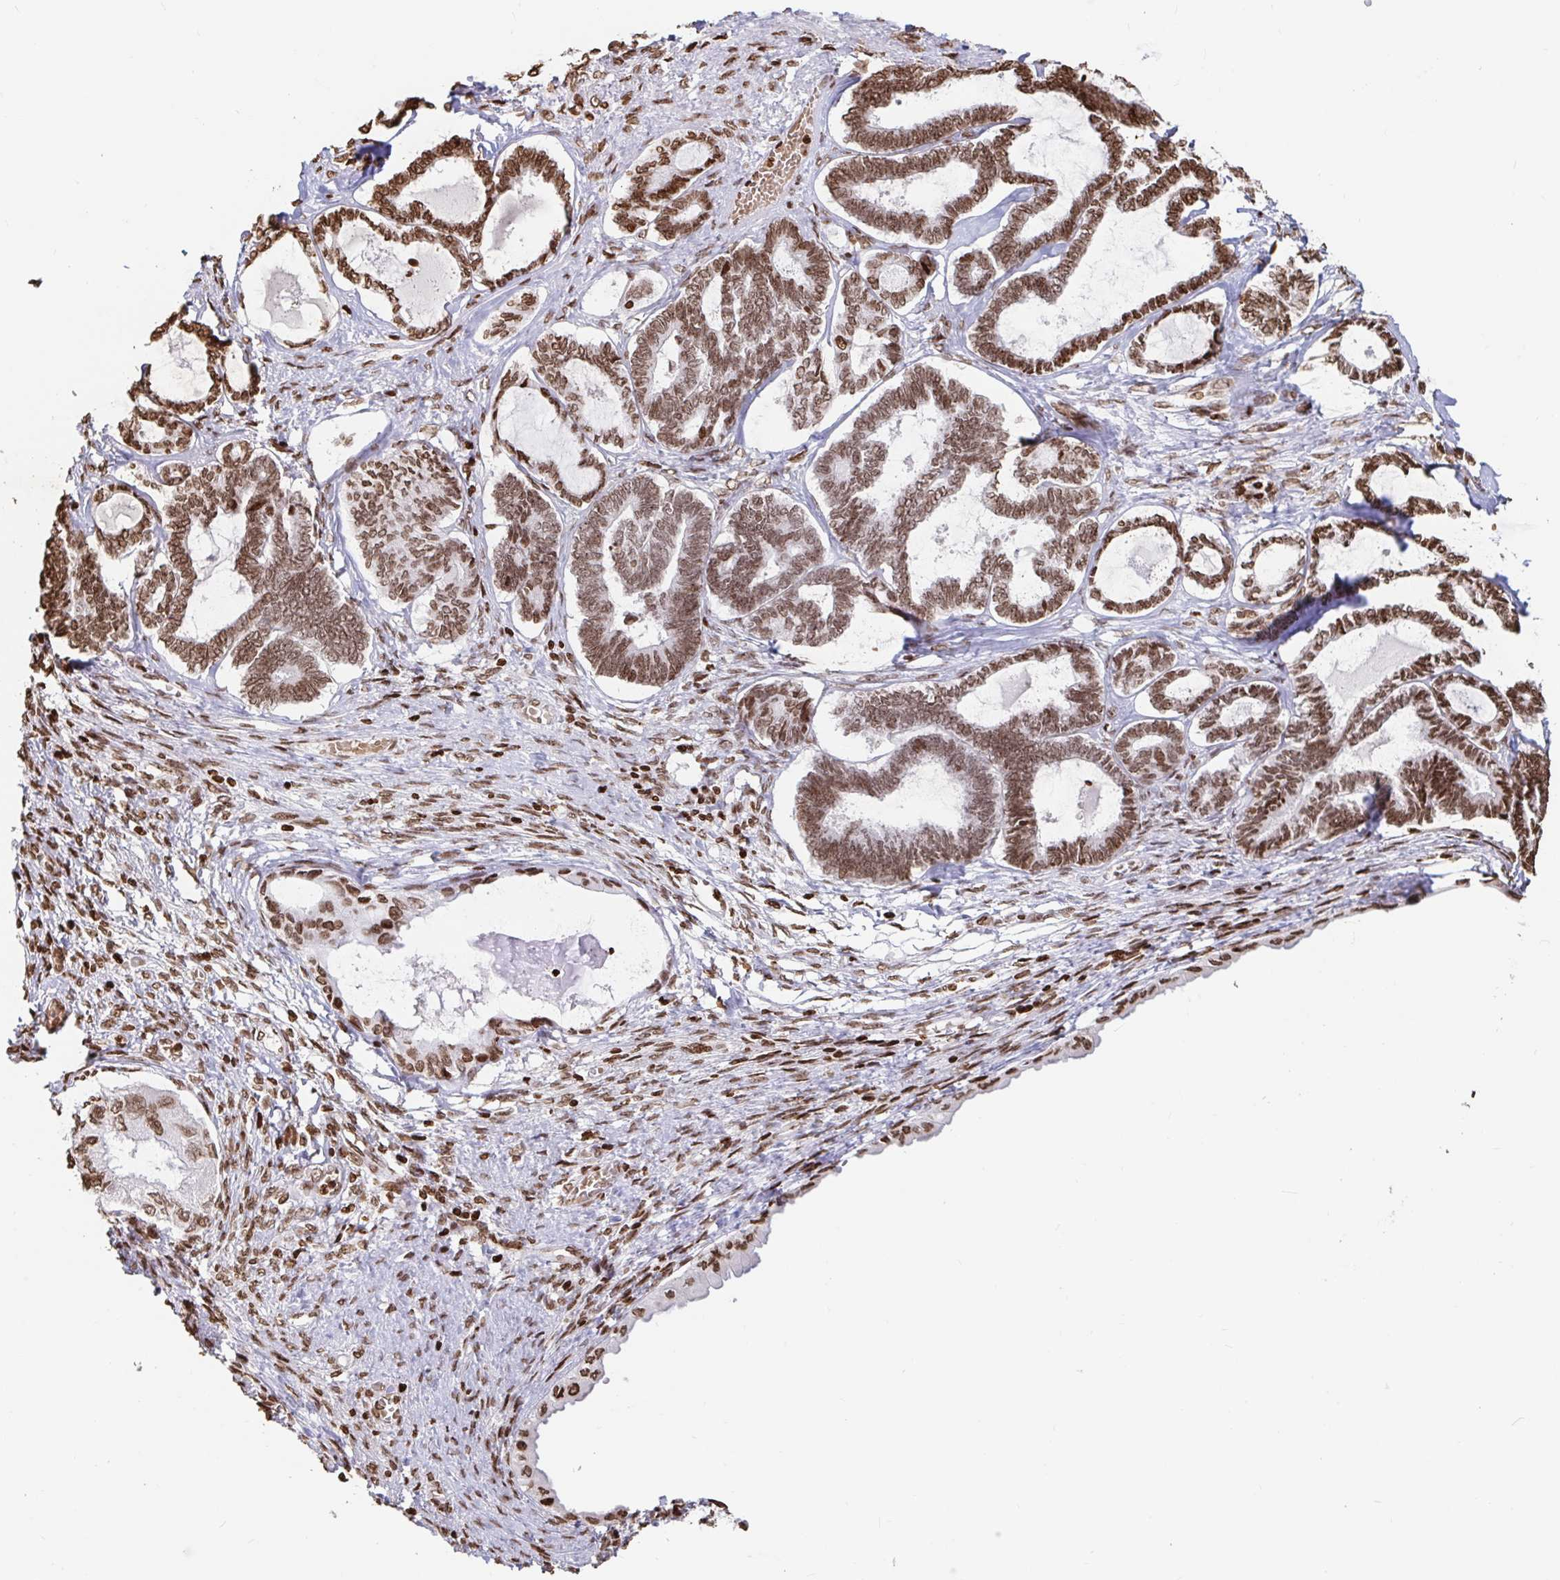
{"staining": {"intensity": "moderate", "quantity": ">75%", "location": "nuclear"}, "tissue": "ovarian cancer", "cell_type": "Tumor cells", "image_type": "cancer", "snomed": [{"axis": "morphology", "description": "Carcinoma, endometroid"}, {"axis": "topography", "description": "Ovary"}], "caption": "A photomicrograph showing moderate nuclear staining in approximately >75% of tumor cells in ovarian cancer (endometroid carcinoma), as visualized by brown immunohistochemical staining.", "gene": "H2BC5", "patient": {"sex": "female", "age": 70}}